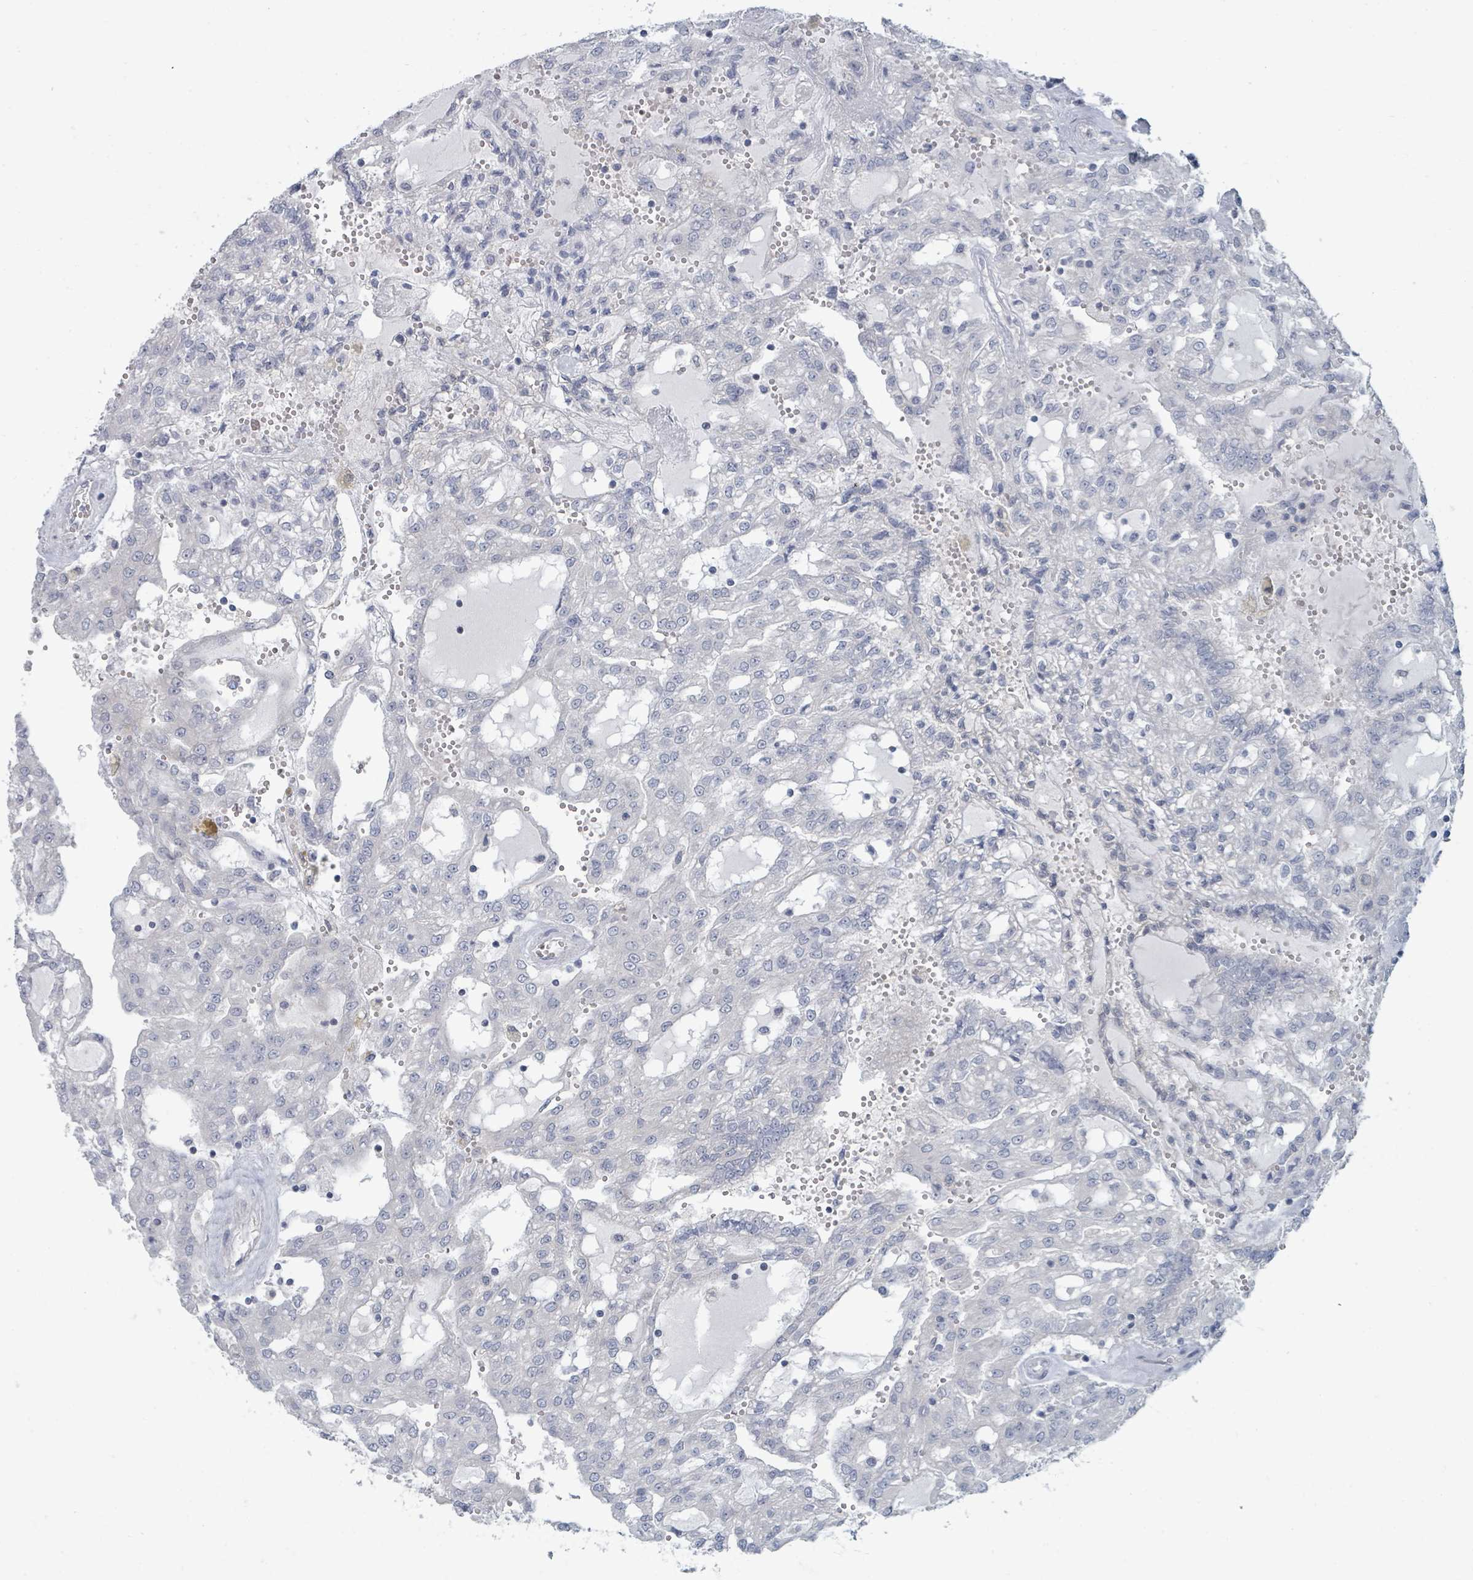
{"staining": {"intensity": "negative", "quantity": "none", "location": "none"}, "tissue": "renal cancer", "cell_type": "Tumor cells", "image_type": "cancer", "snomed": [{"axis": "morphology", "description": "Adenocarcinoma, NOS"}, {"axis": "topography", "description": "Kidney"}], "caption": "Immunohistochemistry photomicrograph of human adenocarcinoma (renal) stained for a protein (brown), which demonstrates no positivity in tumor cells.", "gene": "SLC25A45", "patient": {"sex": "male", "age": 63}}